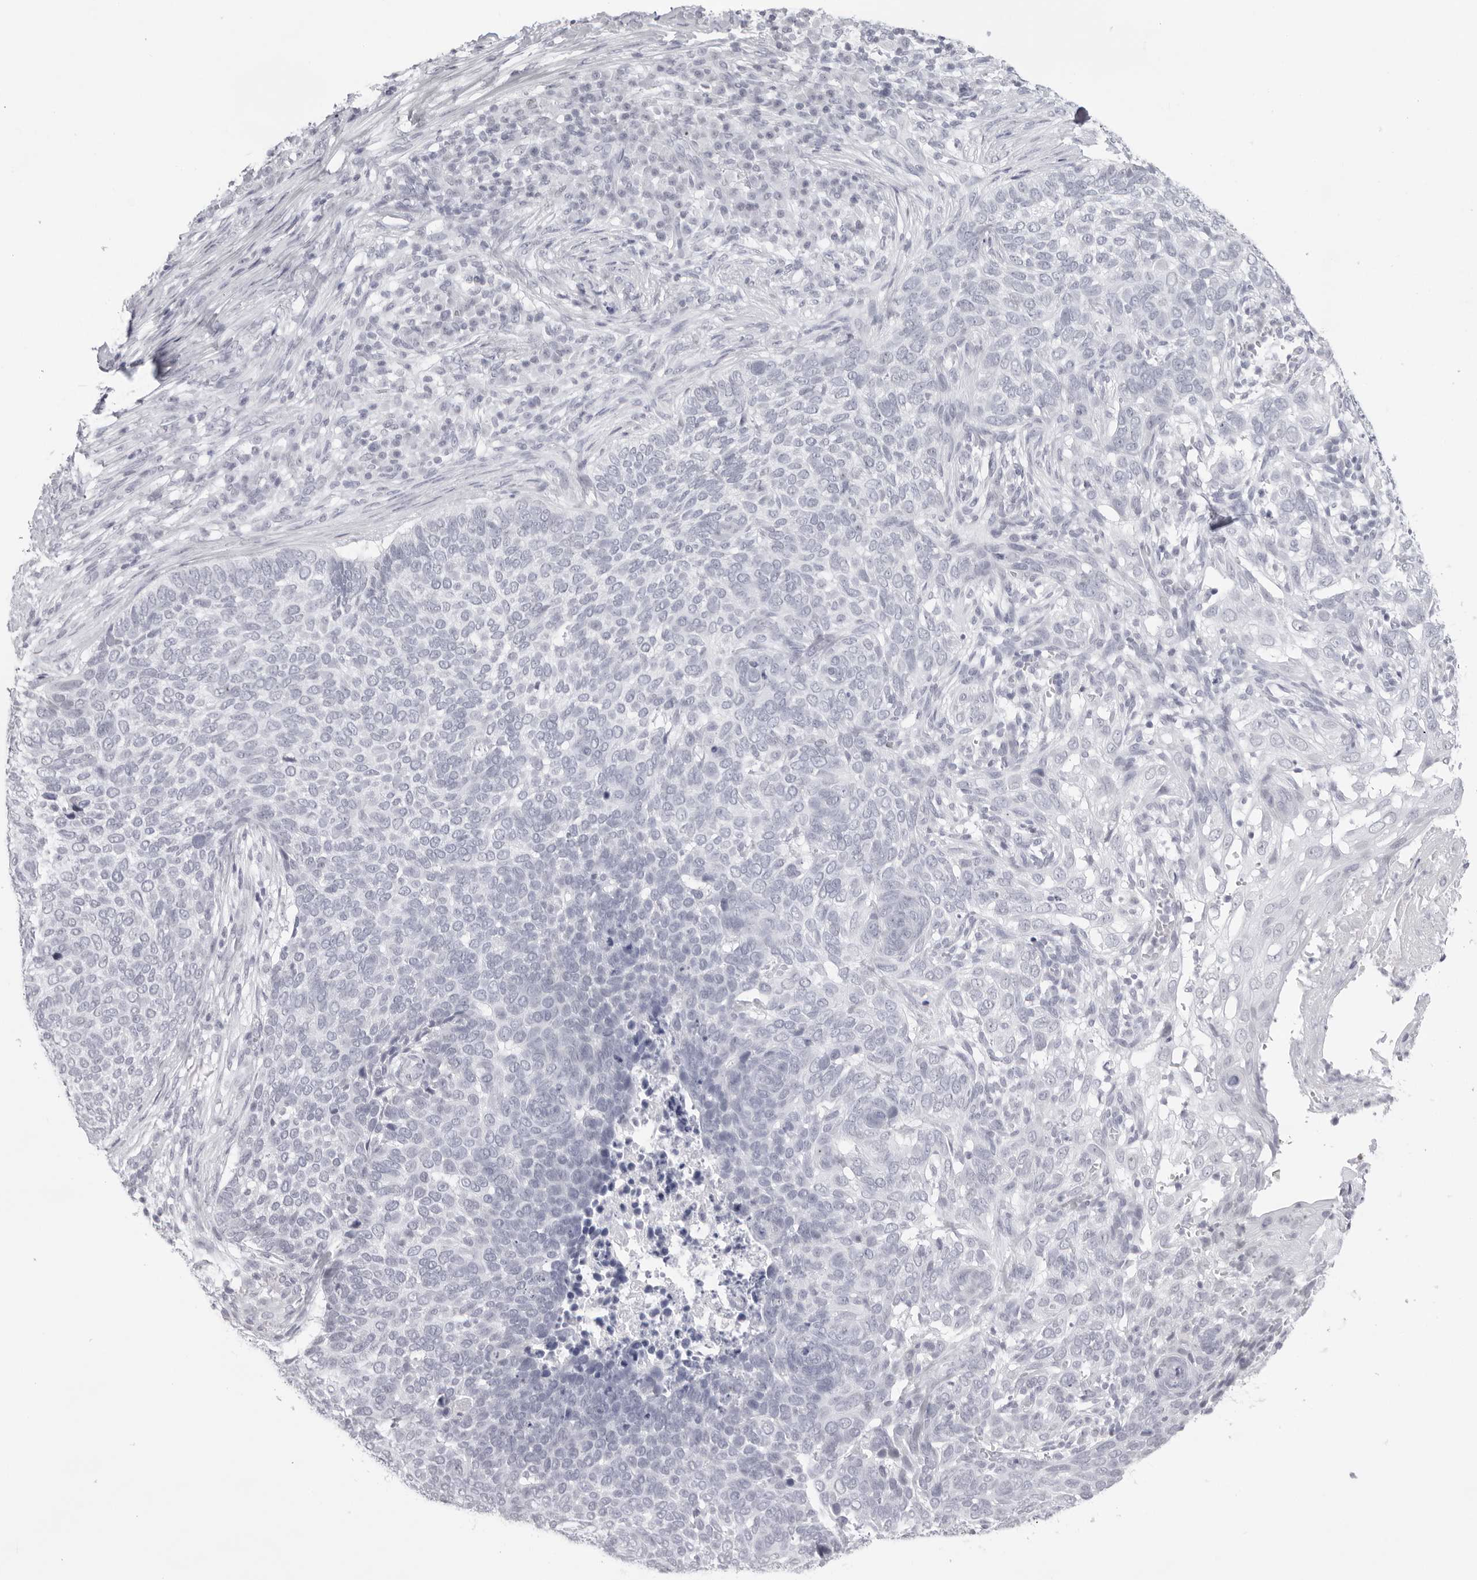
{"staining": {"intensity": "negative", "quantity": "none", "location": "none"}, "tissue": "skin cancer", "cell_type": "Tumor cells", "image_type": "cancer", "snomed": [{"axis": "morphology", "description": "Basal cell carcinoma"}, {"axis": "topography", "description": "Skin"}], "caption": "Skin cancer stained for a protein using immunohistochemistry demonstrates no expression tumor cells.", "gene": "KLK12", "patient": {"sex": "female", "age": 64}}